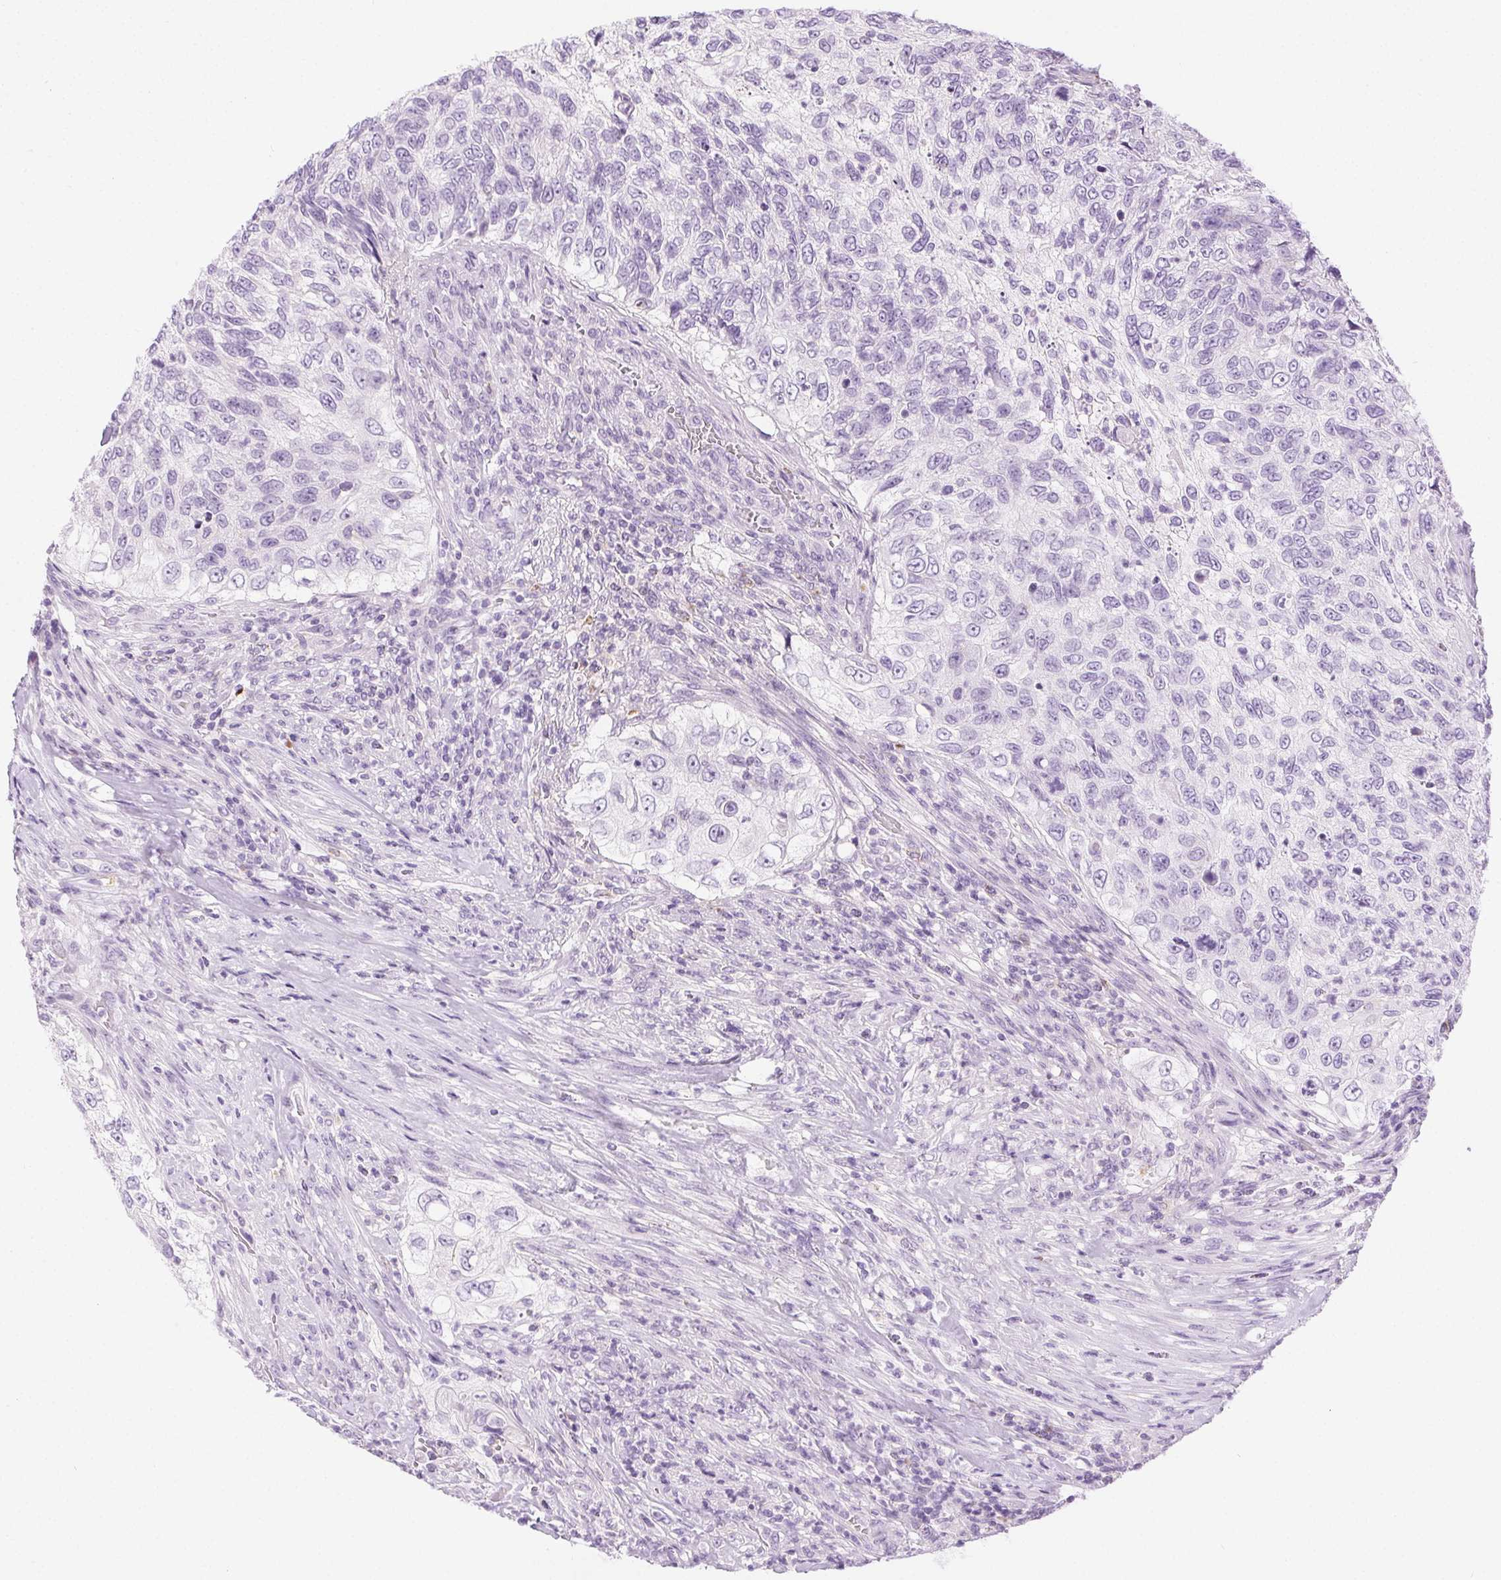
{"staining": {"intensity": "negative", "quantity": "none", "location": "none"}, "tissue": "urothelial cancer", "cell_type": "Tumor cells", "image_type": "cancer", "snomed": [{"axis": "morphology", "description": "Urothelial carcinoma, High grade"}, {"axis": "topography", "description": "Urinary bladder"}], "caption": "Urothelial carcinoma (high-grade) was stained to show a protein in brown. There is no significant staining in tumor cells.", "gene": "C20orf85", "patient": {"sex": "female", "age": 60}}